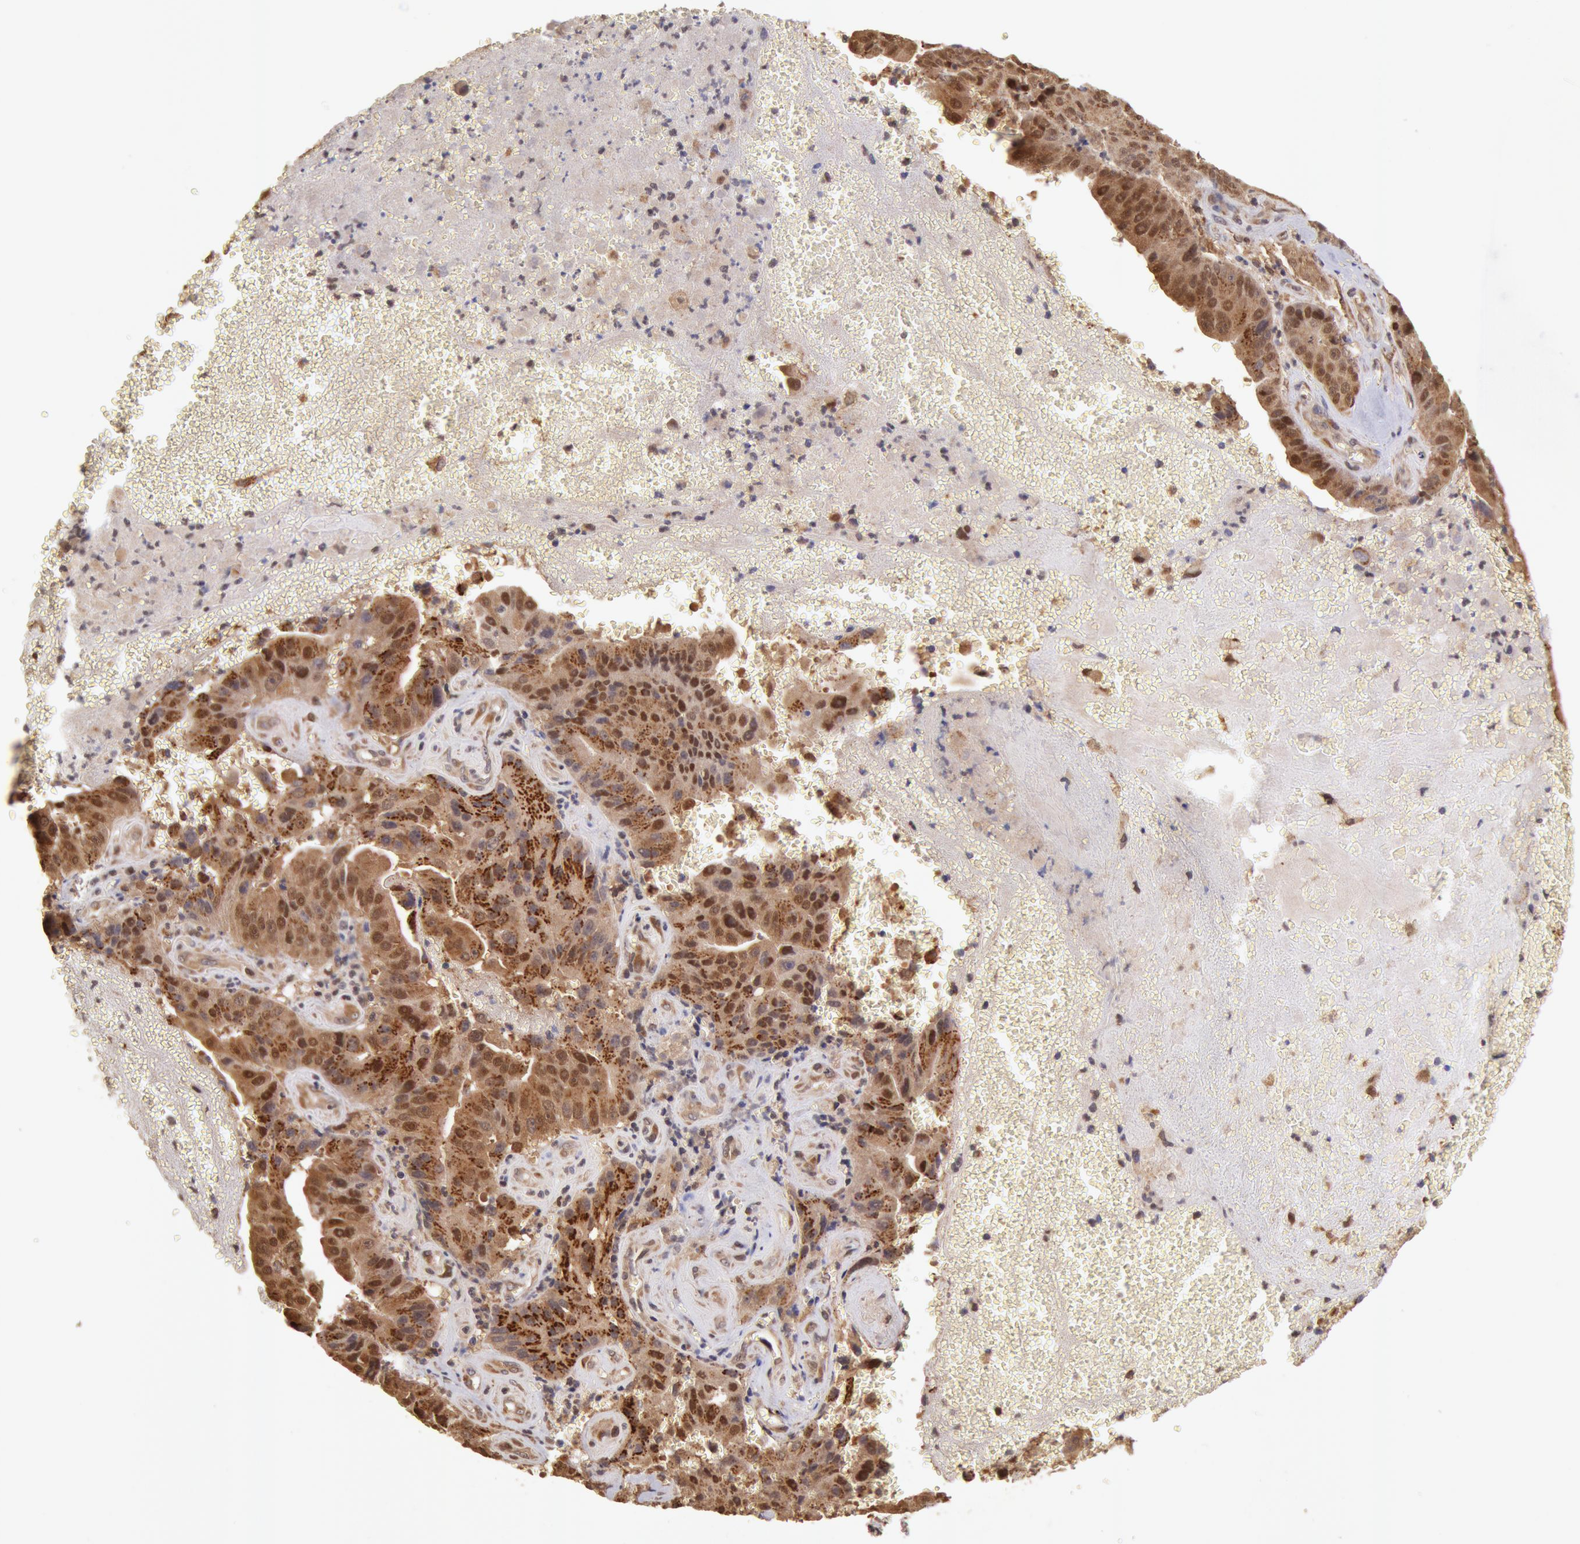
{"staining": {"intensity": "strong", "quantity": ">75%", "location": "cytoplasmic/membranous,nuclear"}, "tissue": "liver cancer", "cell_type": "Tumor cells", "image_type": "cancer", "snomed": [{"axis": "morphology", "description": "Cholangiocarcinoma"}, {"axis": "topography", "description": "Liver"}], "caption": "DAB immunohistochemical staining of human liver cancer (cholangiocarcinoma) demonstrates strong cytoplasmic/membranous and nuclear protein staining in about >75% of tumor cells. The protein of interest is stained brown, and the nuclei are stained in blue (DAB IHC with brightfield microscopy, high magnification).", "gene": "COMT", "patient": {"sex": "female", "age": 79}}